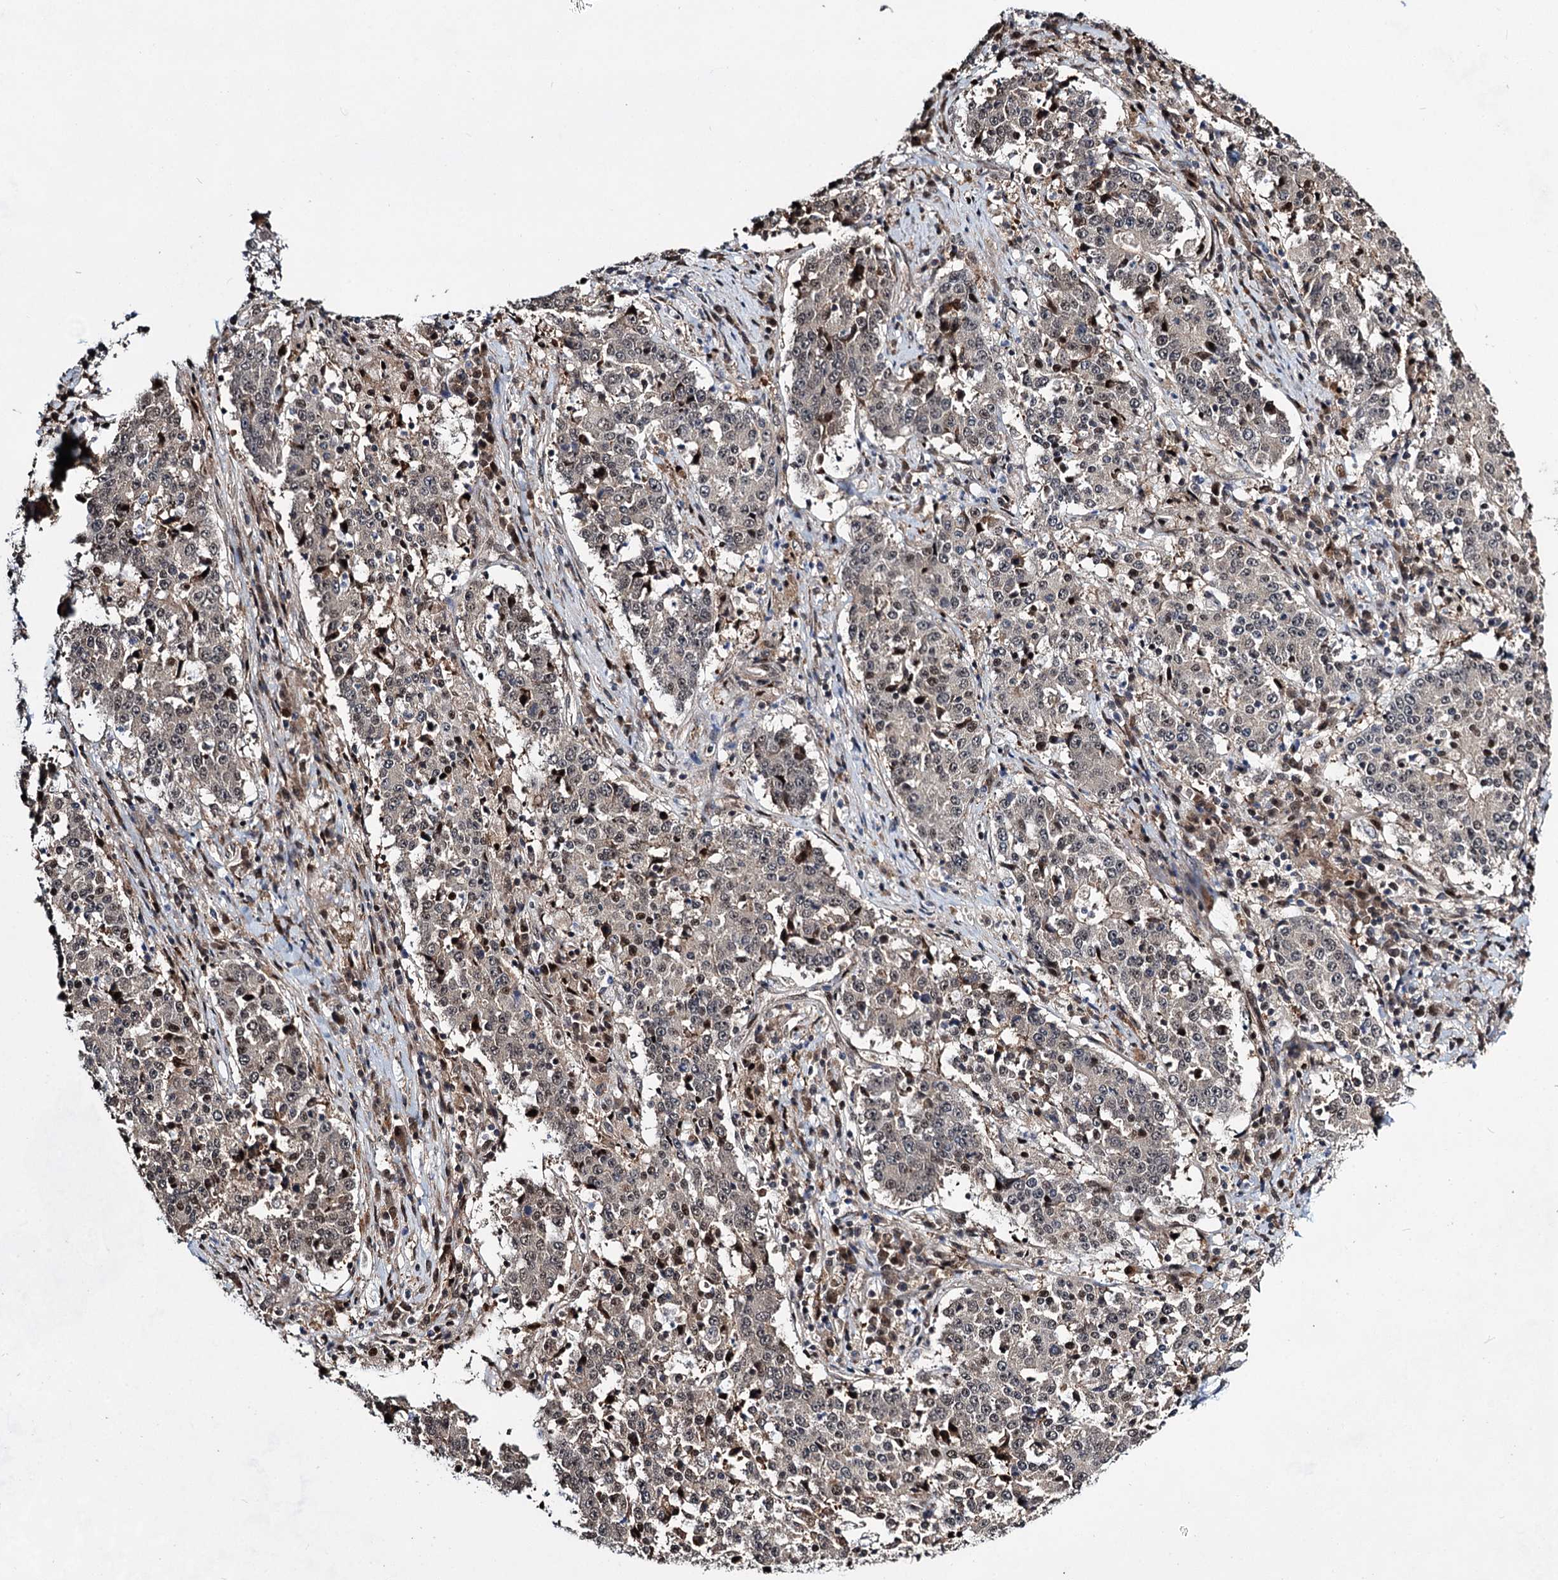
{"staining": {"intensity": "weak", "quantity": "25%-75%", "location": "nuclear"}, "tissue": "stomach cancer", "cell_type": "Tumor cells", "image_type": "cancer", "snomed": [{"axis": "morphology", "description": "Adenocarcinoma, NOS"}, {"axis": "topography", "description": "Stomach"}], "caption": "IHC image of neoplastic tissue: stomach adenocarcinoma stained using immunohistochemistry reveals low levels of weak protein expression localized specifically in the nuclear of tumor cells, appearing as a nuclear brown color.", "gene": "GPBP1", "patient": {"sex": "male", "age": 59}}